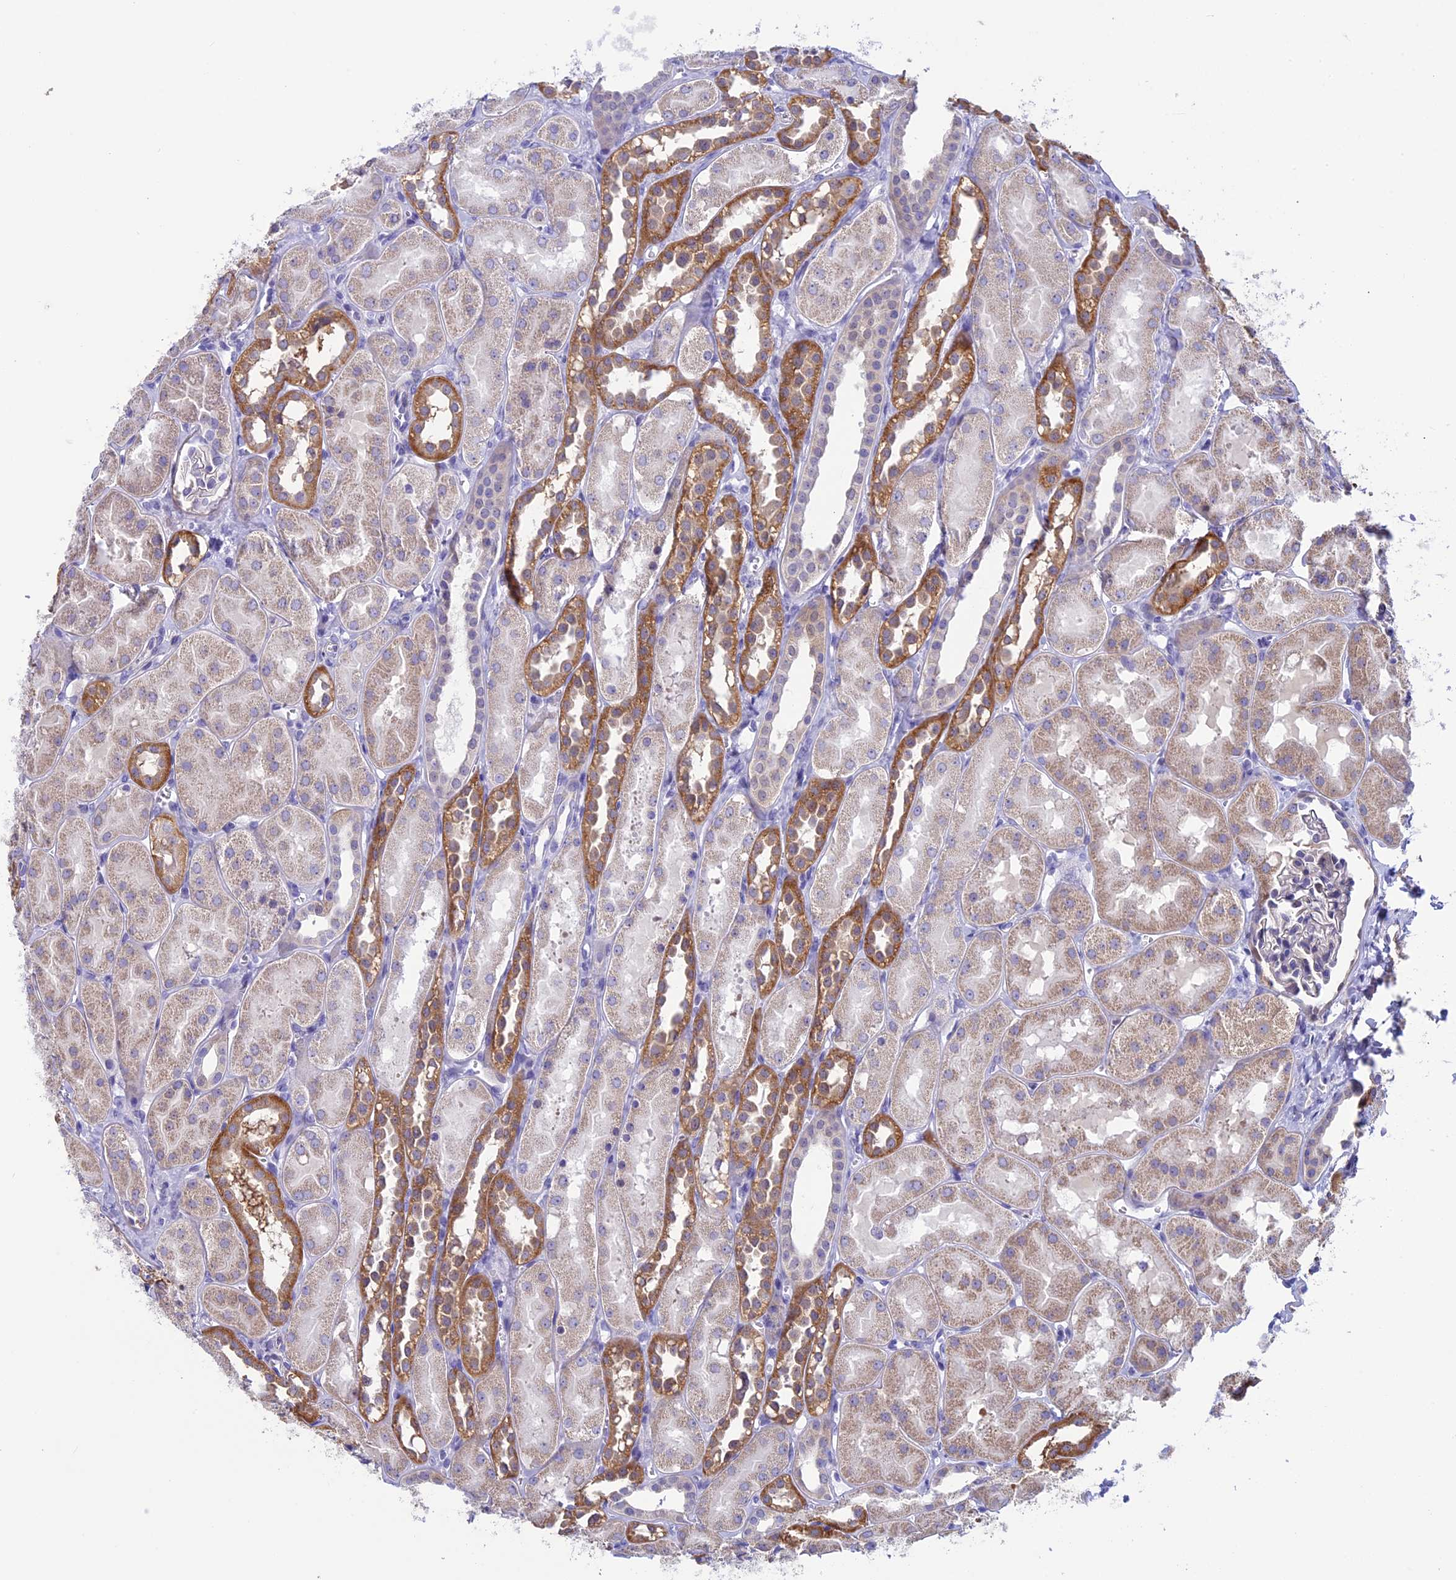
{"staining": {"intensity": "negative", "quantity": "none", "location": "none"}, "tissue": "kidney", "cell_type": "Cells in glomeruli", "image_type": "normal", "snomed": [{"axis": "morphology", "description": "Normal tissue, NOS"}, {"axis": "topography", "description": "Kidney"}, {"axis": "topography", "description": "Urinary bladder"}], "caption": "Immunohistochemical staining of normal human kidney exhibits no significant expression in cells in glomeruli.", "gene": "IGSF6", "patient": {"sex": "male", "age": 16}}